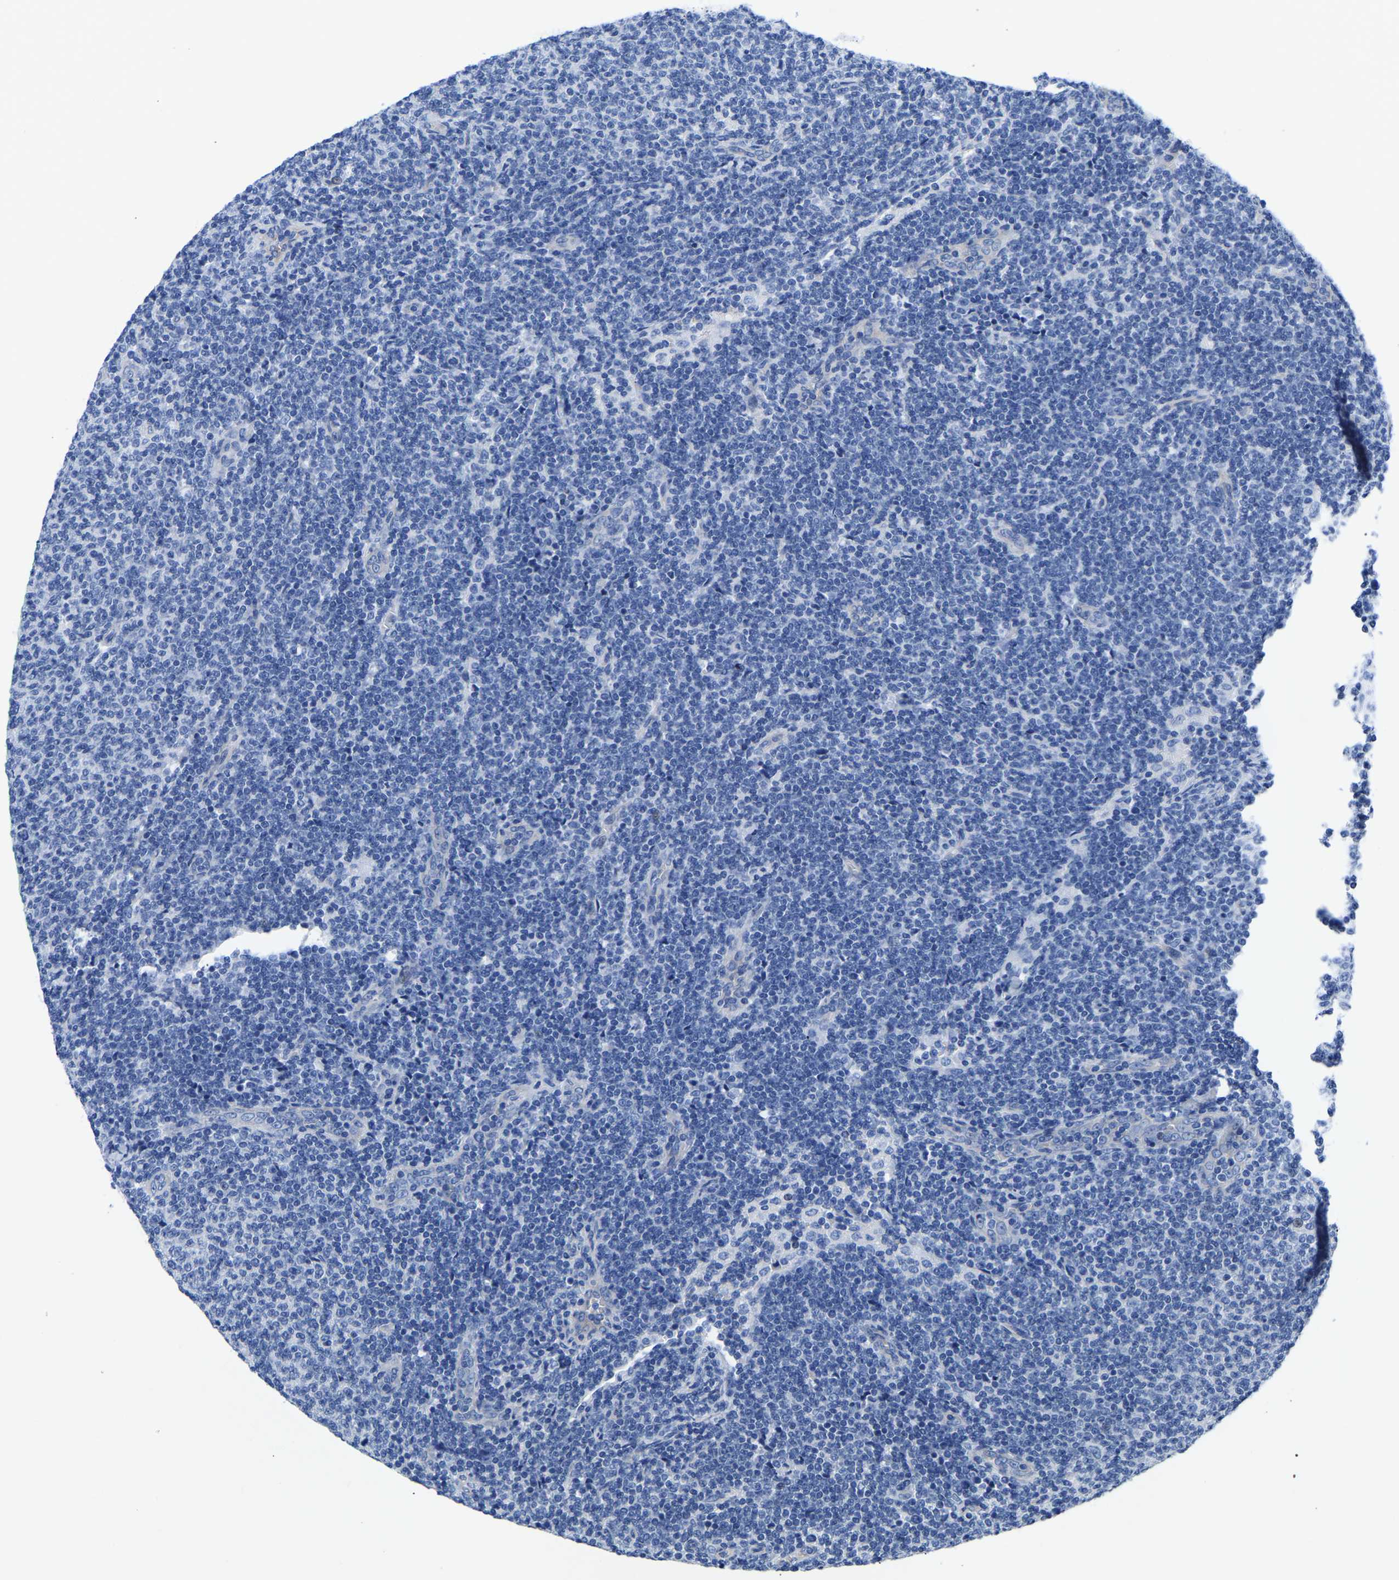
{"staining": {"intensity": "negative", "quantity": "none", "location": "none"}, "tissue": "lymphoma", "cell_type": "Tumor cells", "image_type": "cancer", "snomed": [{"axis": "morphology", "description": "Malignant lymphoma, non-Hodgkin's type, Low grade"}, {"axis": "topography", "description": "Lymph node"}], "caption": "Protein analysis of low-grade malignant lymphoma, non-Hodgkin's type demonstrates no significant staining in tumor cells.", "gene": "UPK3A", "patient": {"sex": "male", "age": 66}}